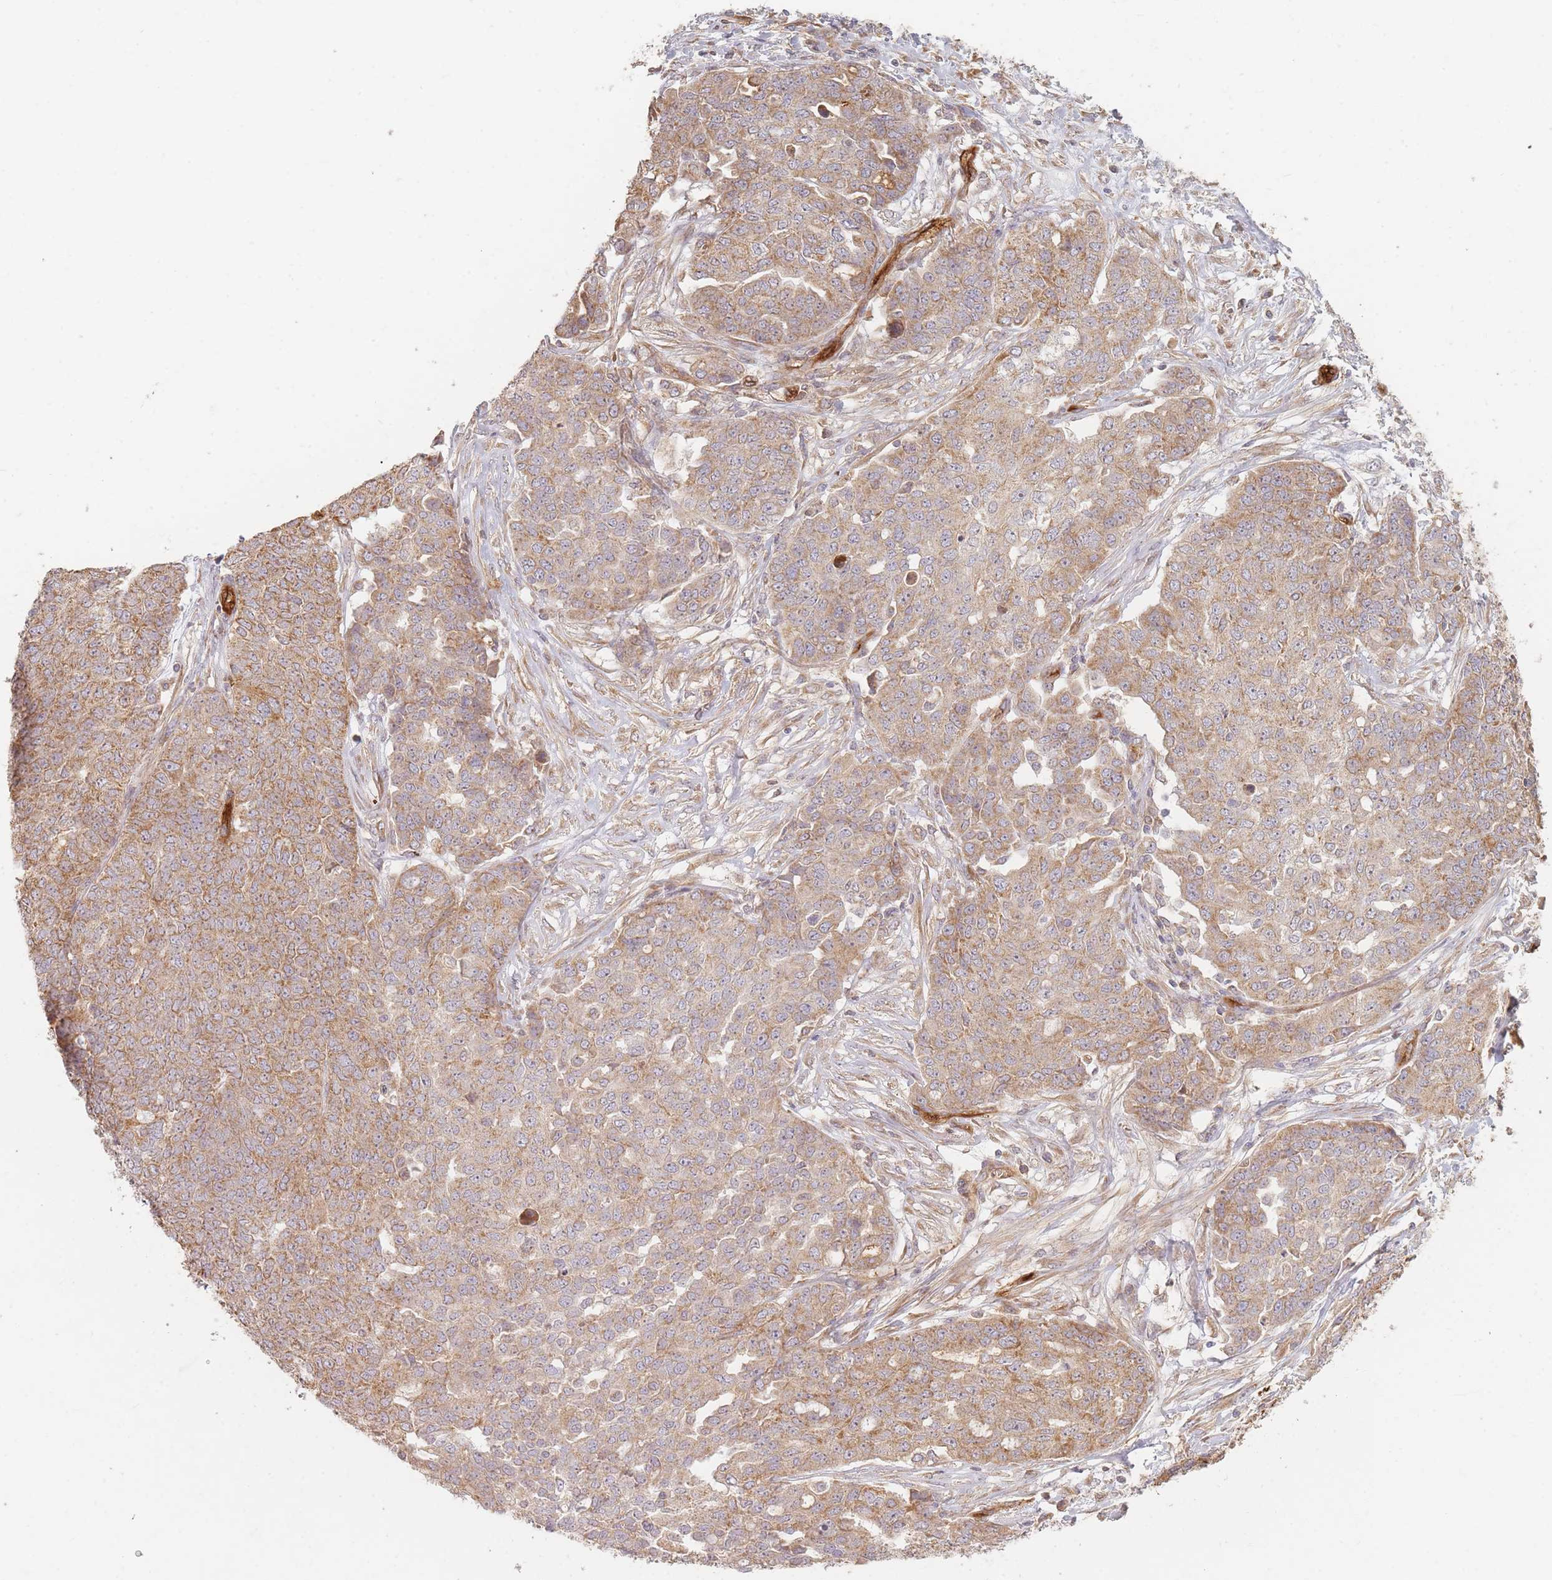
{"staining": {"intensity": "moderate", "quantity": ">75%", "location": "cytoplasmic/membranous"}, "tissue": "ovarian cancer", "cell_type": "Tumor cells", "image_type": "cancer", "snomed": [{"axis": "morphology", "description": "Cystadenocarcinoma, serous, NOS"}, {"axis": "topography", "description": "Soft tissue"}, {"axis": "topography", "description": "Ovary"}], "caption": "IHC image of human serous cystadenocarcinoma (ovarian) stained for a protein (brown), which exhibits medium levels of moderate cytoplasmic/membranous positivity in about >75% of tumor cells.", "gene": "MRPS6", "patient": {"sex": "female", "age": 57}}